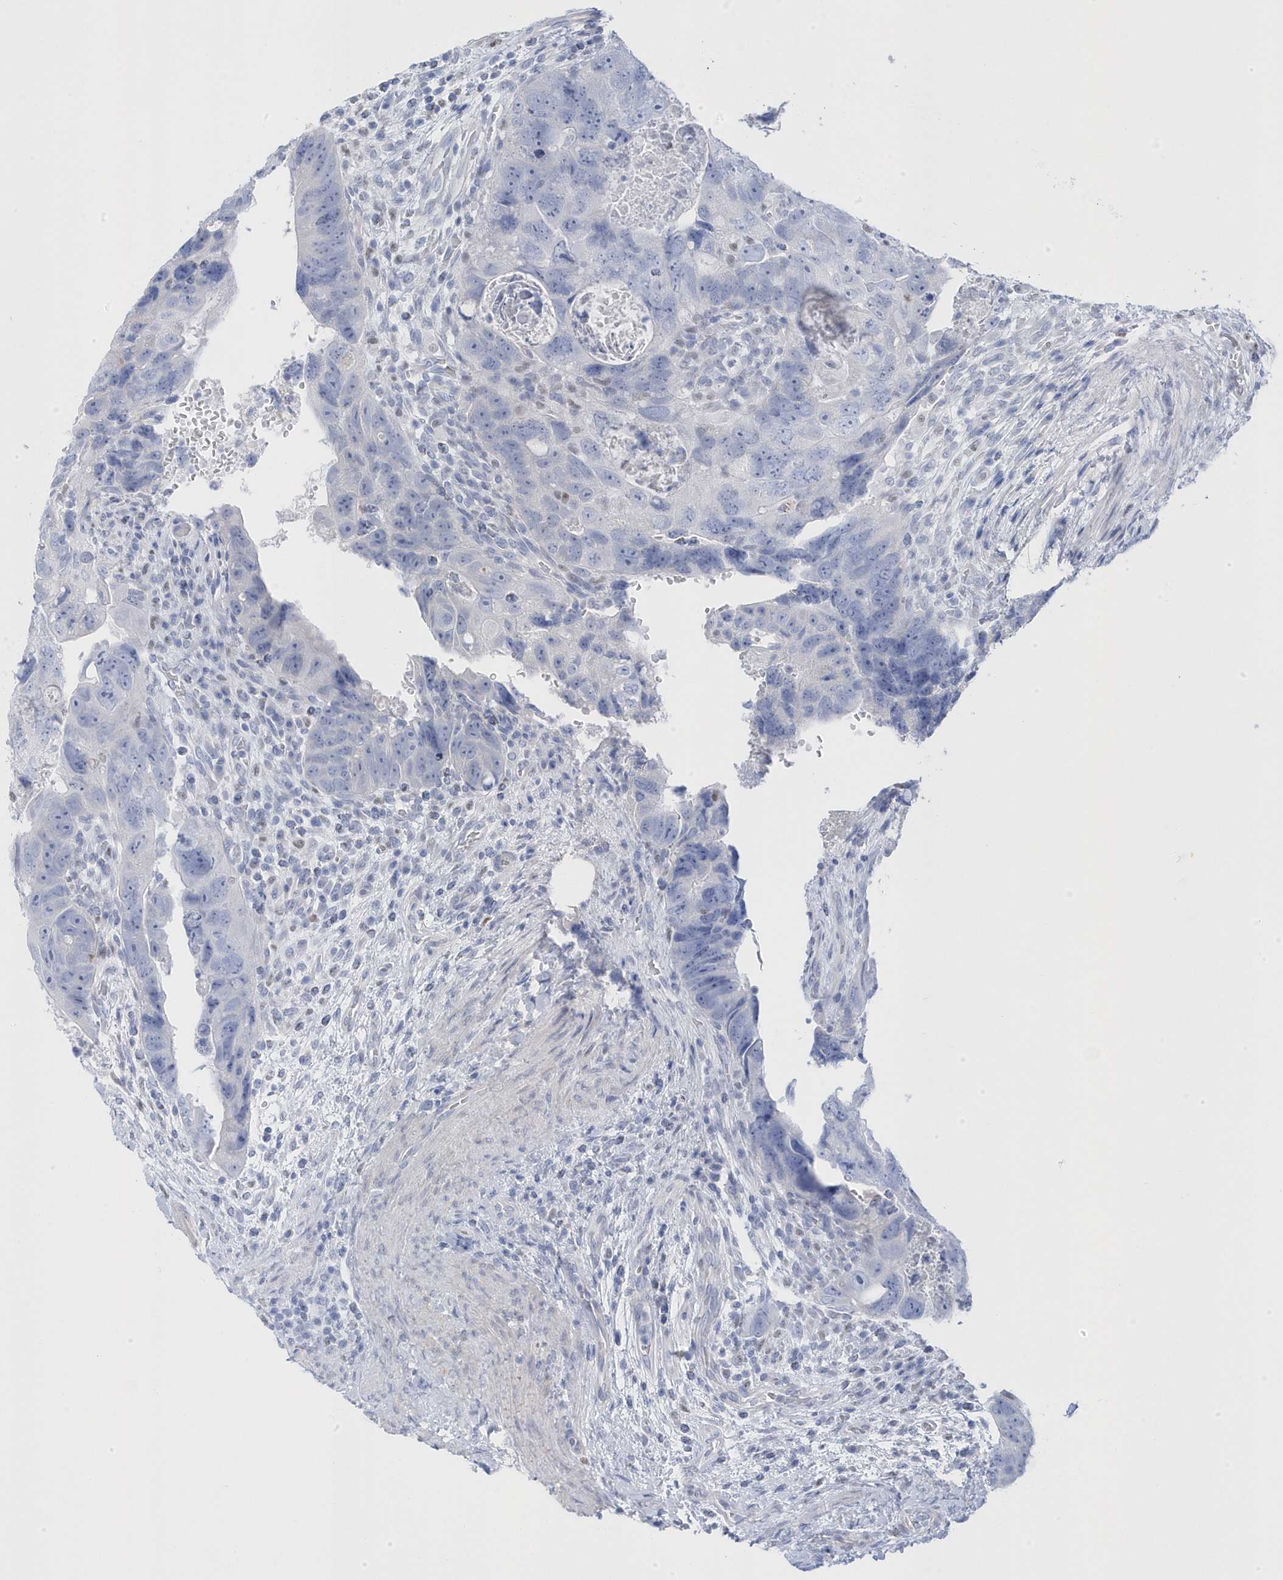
{"staining": {"intensity": "negative", "quantity": "none", "location": "none"}, "tissue": "colorectal cancer", "cell_type": "Tumor cells", "image_type": "cancer", "snomed": [{"axis": "morphology", "description": "Adenocarcinoma, NOS"}, {"axis": "topography", "description": "Rectum"}], "caption": "Human colorectal cancer (adenocarcinoma) stained for a protein using immunohistochemistry shows no positivity in tumor cells.", "gene": "GTPBP6", "patient": {"sex": "male", "age": 59}}